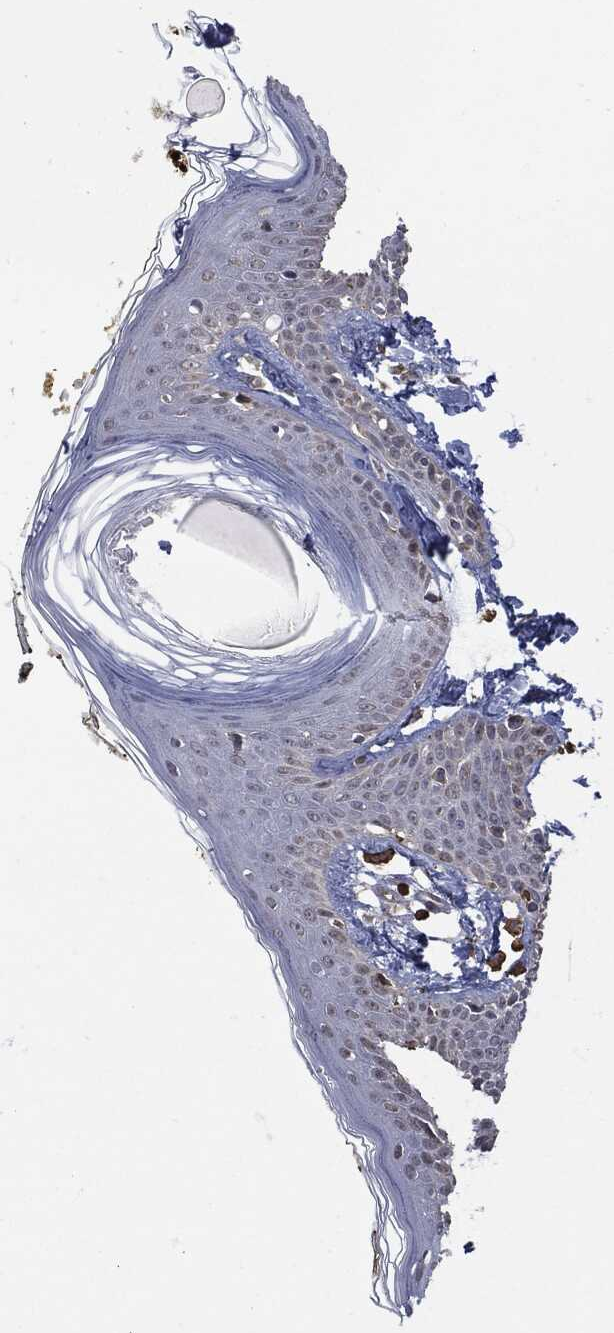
{"staining": {"intensity": "negative", "quantity": "none", "location": "none"}, "tissue": "skin", "cell_type": "Fibroblasts", "image_type": "normal", "snomed": [{"axis": "morphology", "description": "Normal tissue, NOS"}, {"axis": "topography", "description": "Skin"}], "caption": "Skin was stained to show a protein in brown. There is no significant expression in fibroblasts. The staining is performed using DAB brown chromogen with nuclei counter-stained in using hematoxylin.", "gene": "PSMB10", "patient": {"sex": "male", "age": 76}}